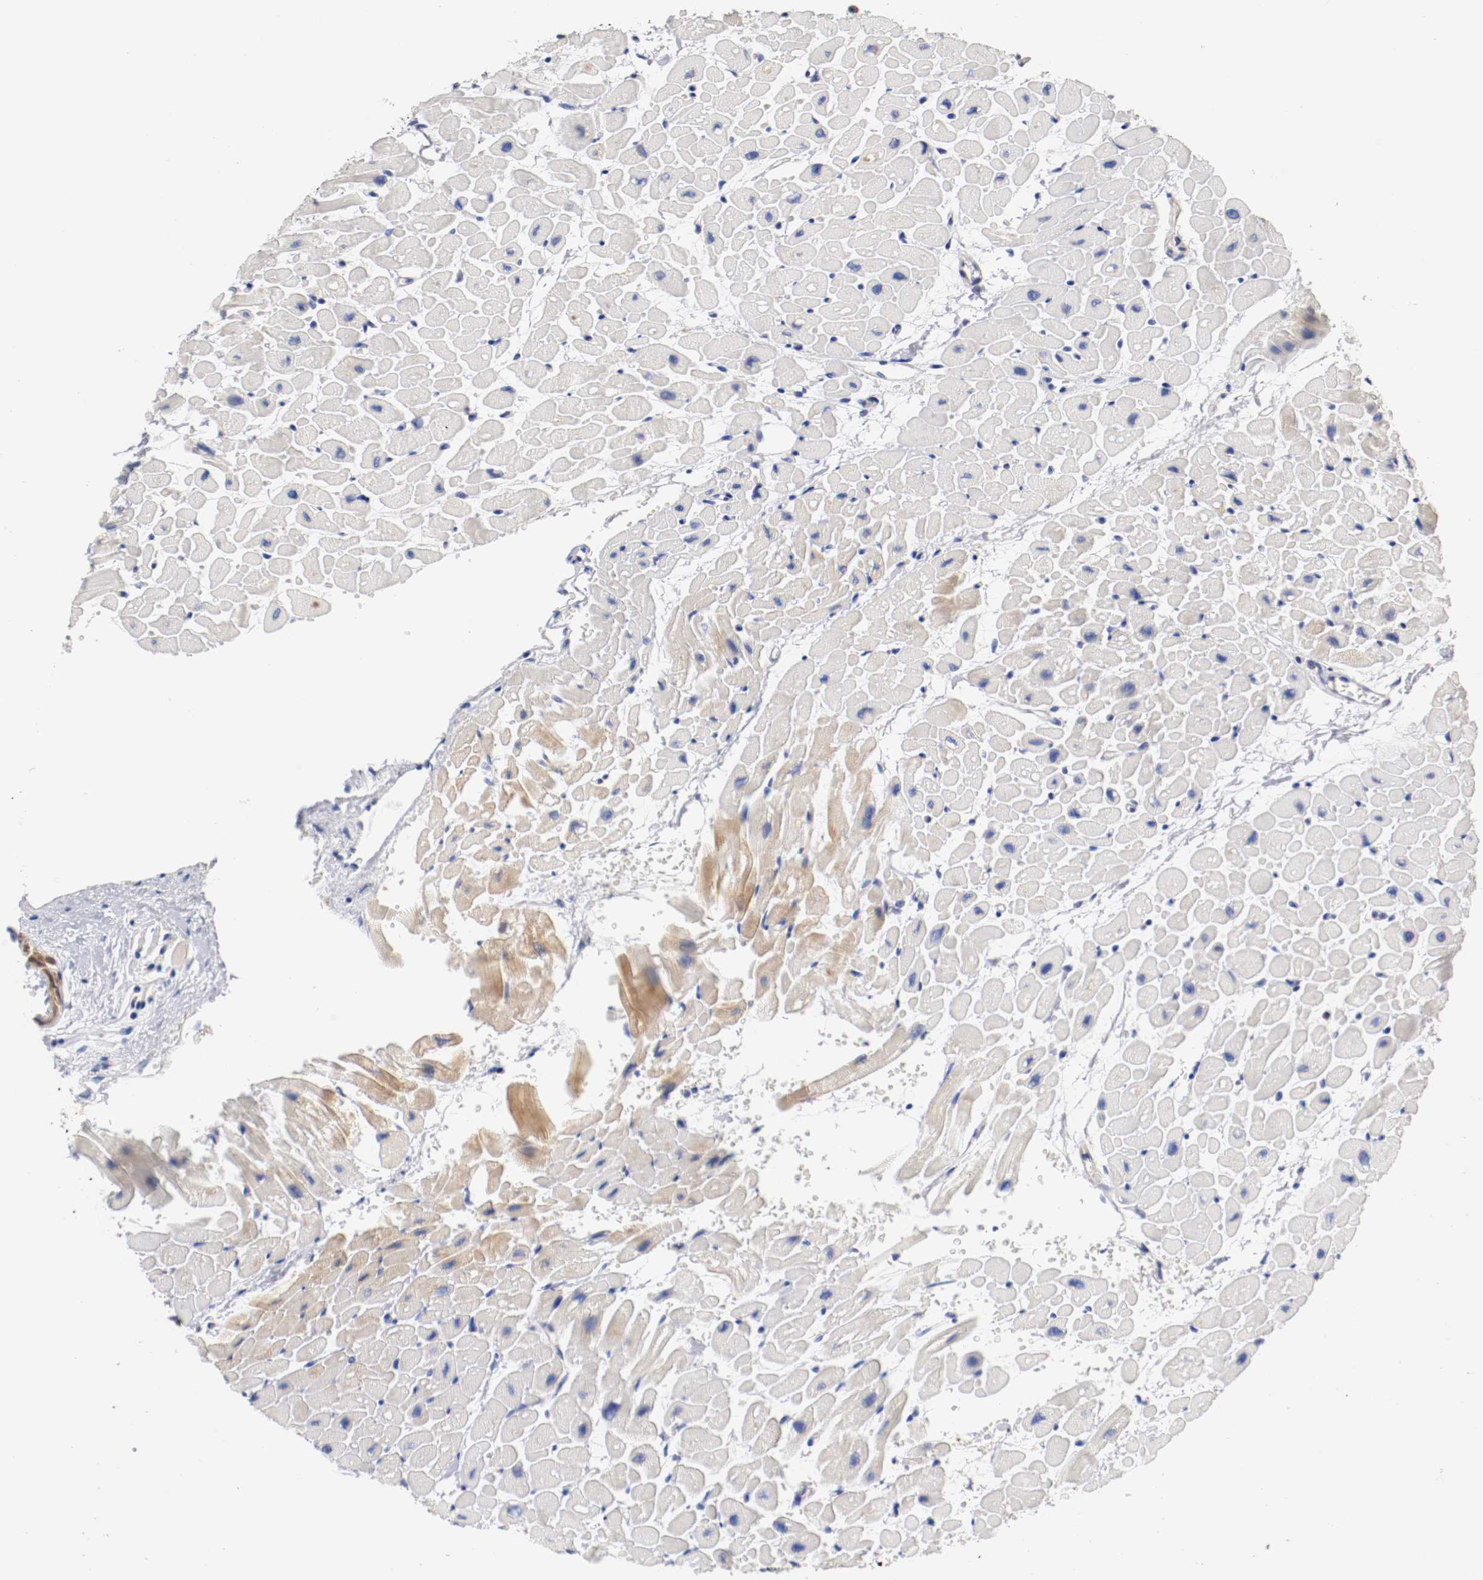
{"staining": {"intensity": "weak", "quantity": "<25%", "location": "cytoplasmic/membranous"}, "tissue": "heart muscle", "cell_type": "Cardiomyocytes", "image_type": "normal", "snomed": [{"axis": "morphology", "description": "Normal tissue, NOS"}, {"axis": "topography", "description": "Heart"}], "caption": "IHC of normal heart muscle demonstrates no positivity in cardiomyocytes.", "gene": "SEMA5A", "patient": {"sex": "male", "age": 45}}